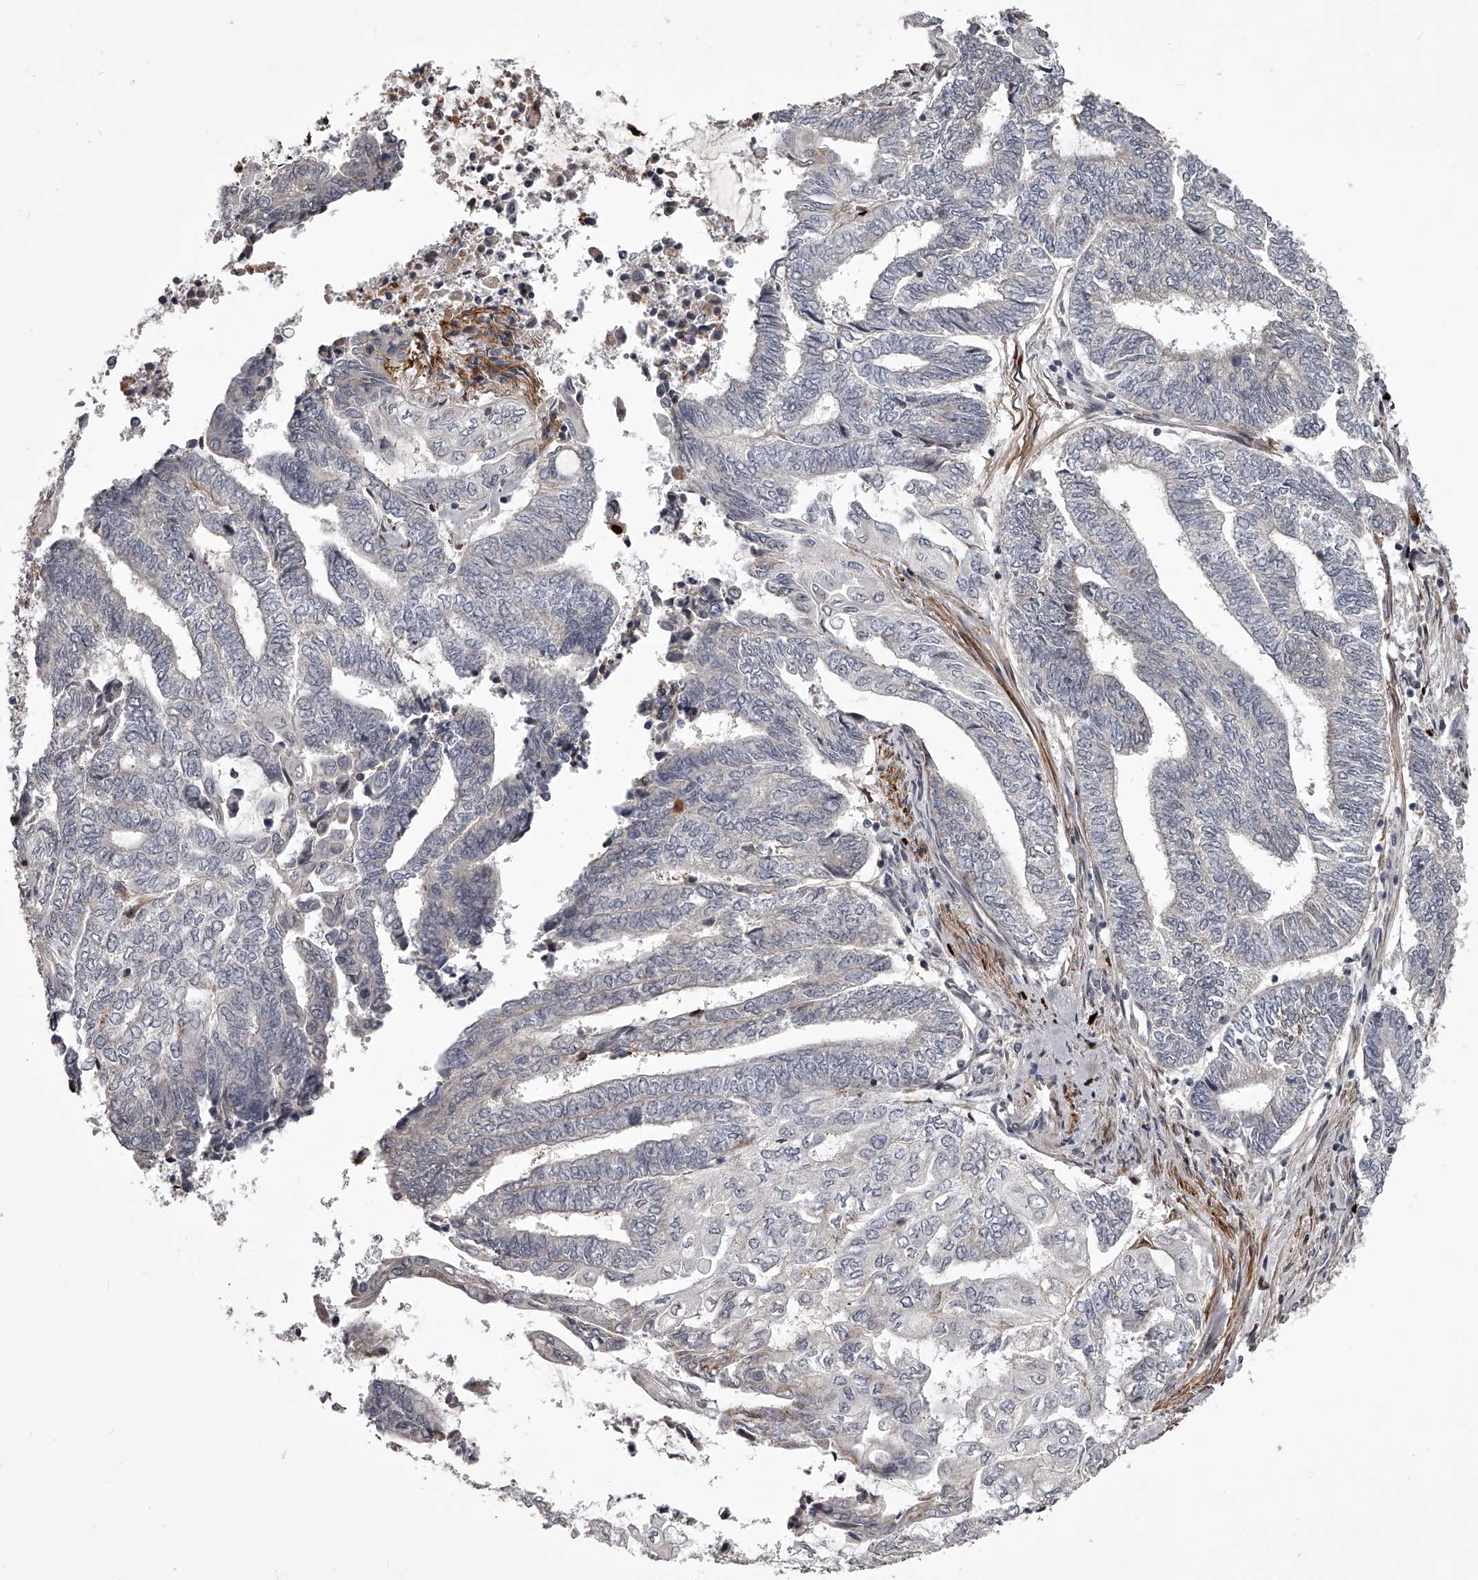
{"staining": {"intensity": "negative", "quantity": "none", "location": "none"}, "tissue": "endometrial cancer", "cell_type": "Tumor cells", "image_type": "cancer", "snomed": [{"axis": "morphology", "description": "Adenocarcinoma, NOS"}, {"axis": "topography", "description": "Uterus"}, {"axis": "topography", "description": "Endometrium"}], "caption": "Protein analysis of endometrial cancer (adenocarcinoma) shows no significant positivity in tumor cells.", "gene": "RRP36", "patient": {"sex": "female", "age": 70}}